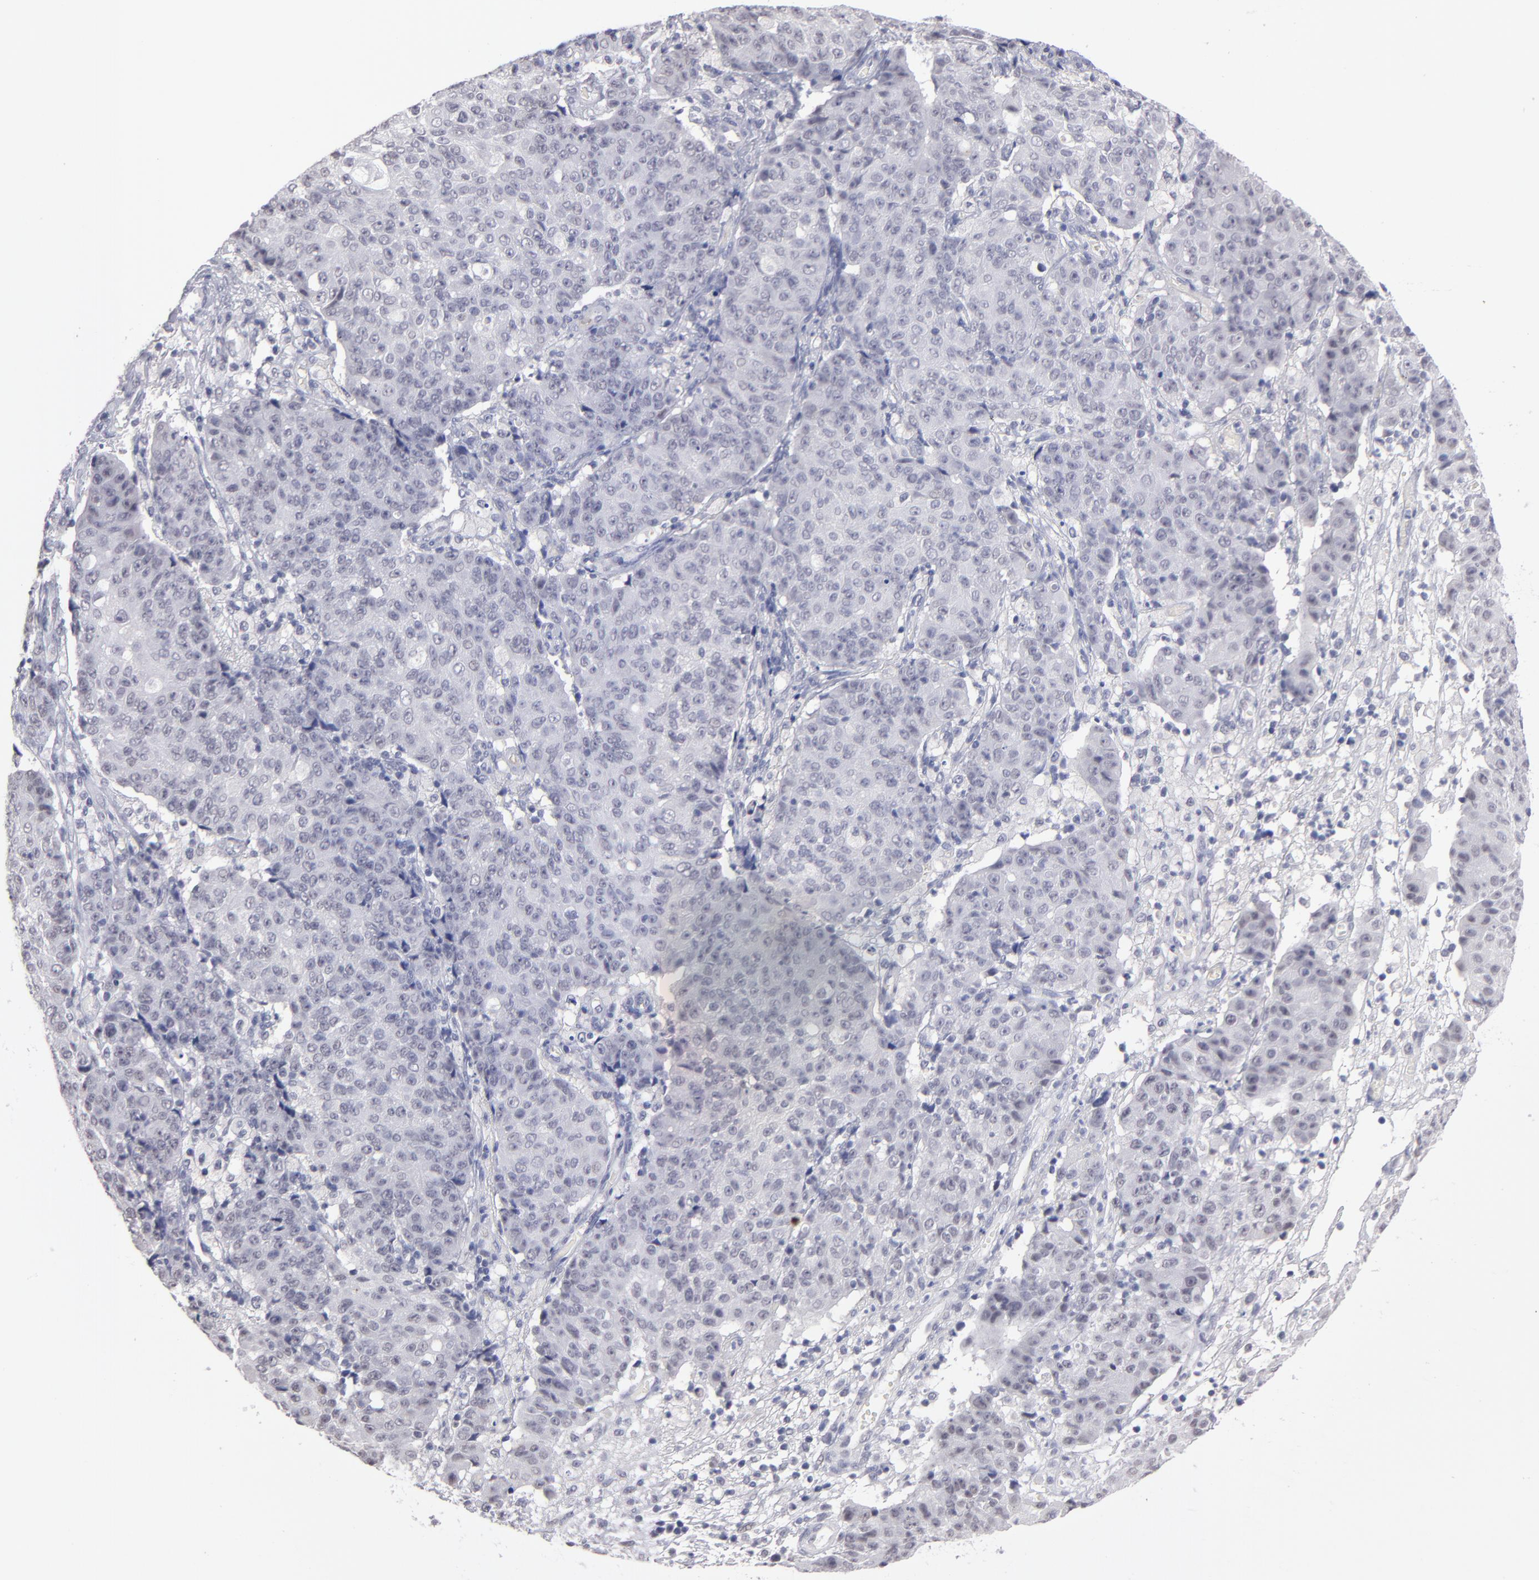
{"staining": {"intensity": "weak", "quantity": "<25%", "location": "nuclear"}, "tissue": "ovarian cancer", "cell_type": "Tumor cells", "image_type": "cancer", "snomed": [{"axis": "morphology", "description": "Carcinoma, endometroid"}, {"axis": "topography", "description": "Ovary"}], "caption": "DAB immunohistochemical staining of human ovarian endometroid carcinoma reveals no significant expression in tumor cells.", "gene": "TEX11", "patient": {"sex": "female", "age": 42}}